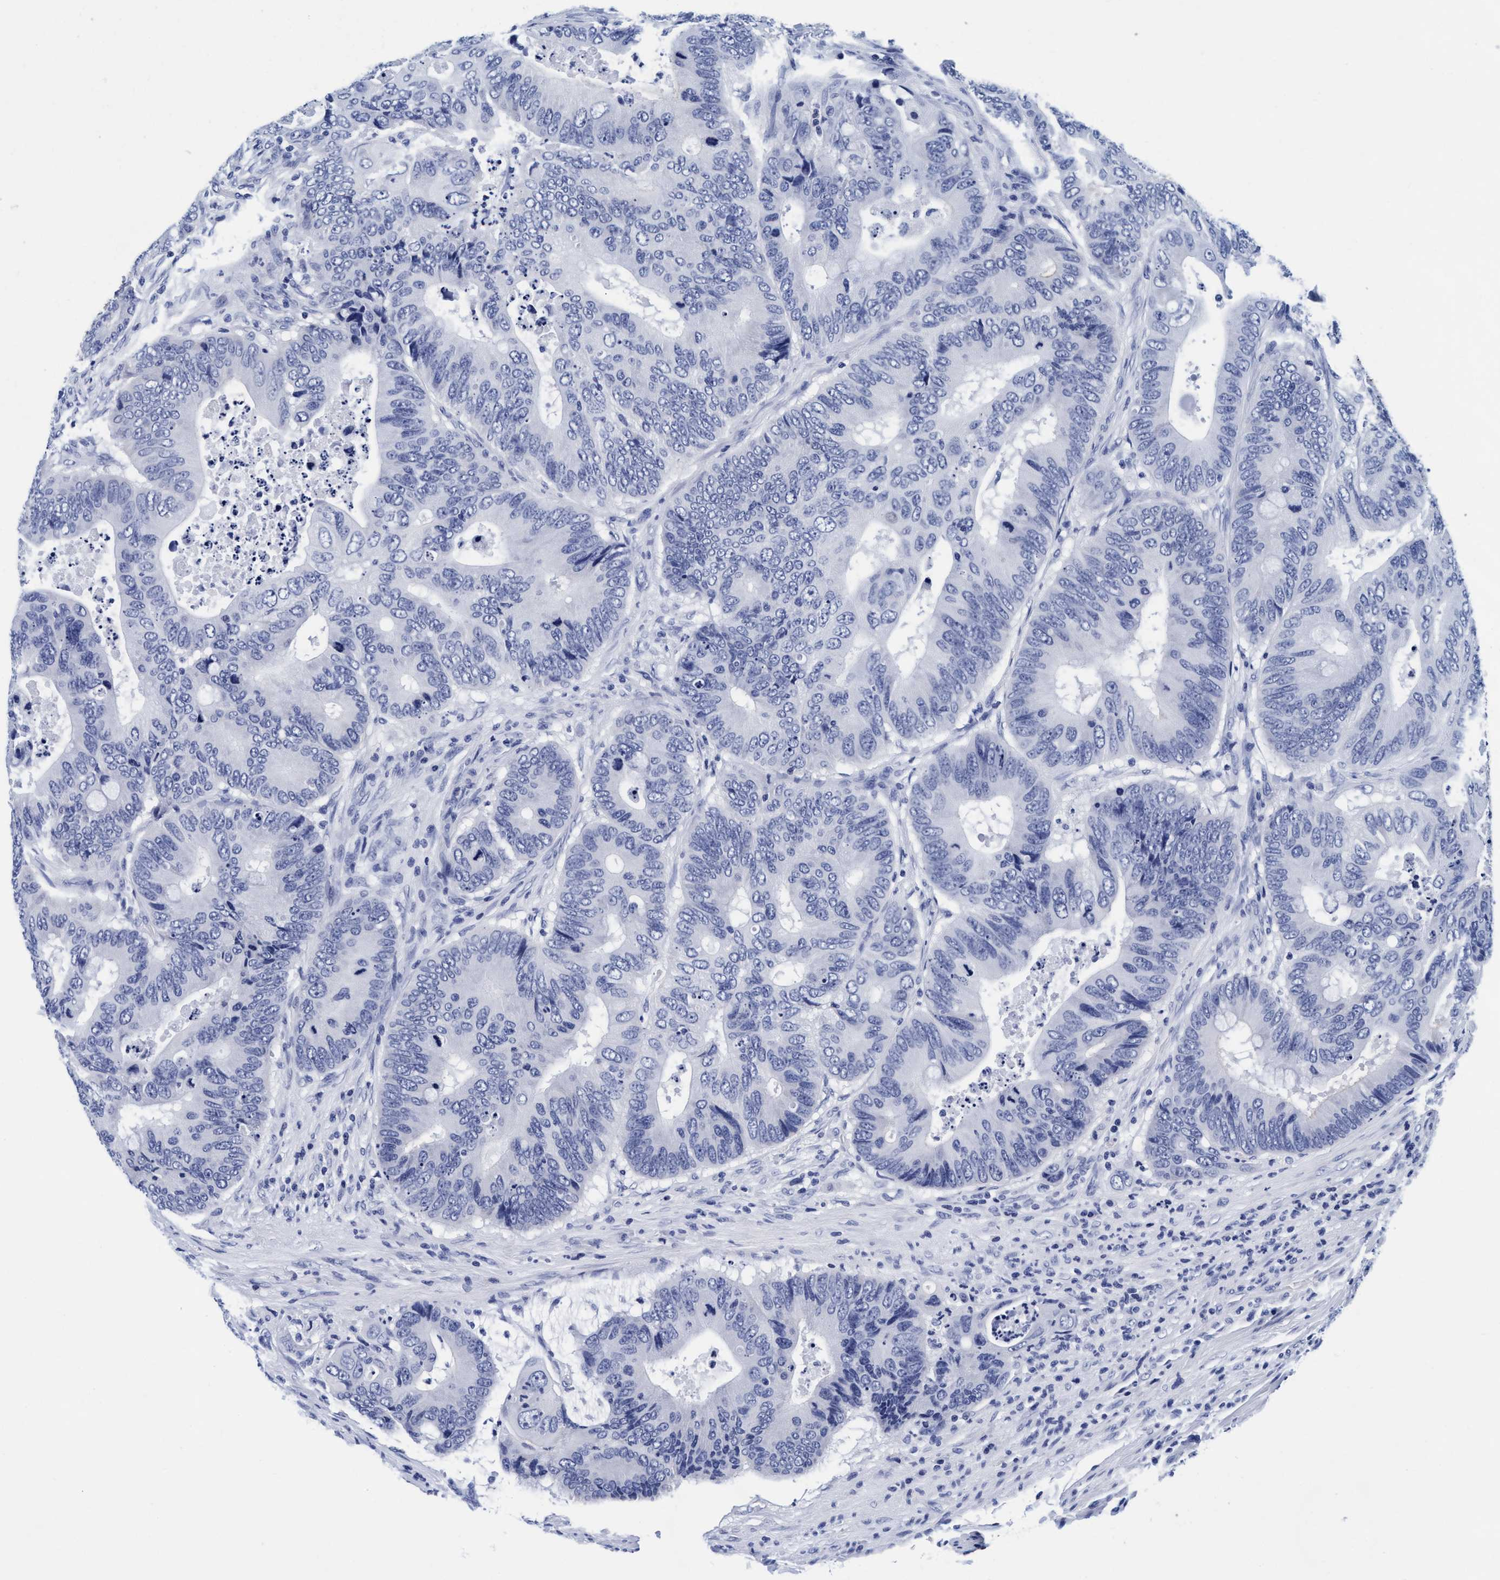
{"staining": {"intensity": "negative", "quantity": "none", "location": "none"}, "tissue": "colorectal cancer", "cell_type": "Tumor cells", "image_type": "cancer", "snomed": [{"axis": "morphology", "description": "Adenocarcinoma, NOS"}, {"axis": "topography", "description": "Colon"}], "caption": "Photomicrograph shows no significant protein expression in tumor cells of colorectal adenocarcinoma.", "gene": "ARSG", "patient": {"sex": "male", "age": 71}}